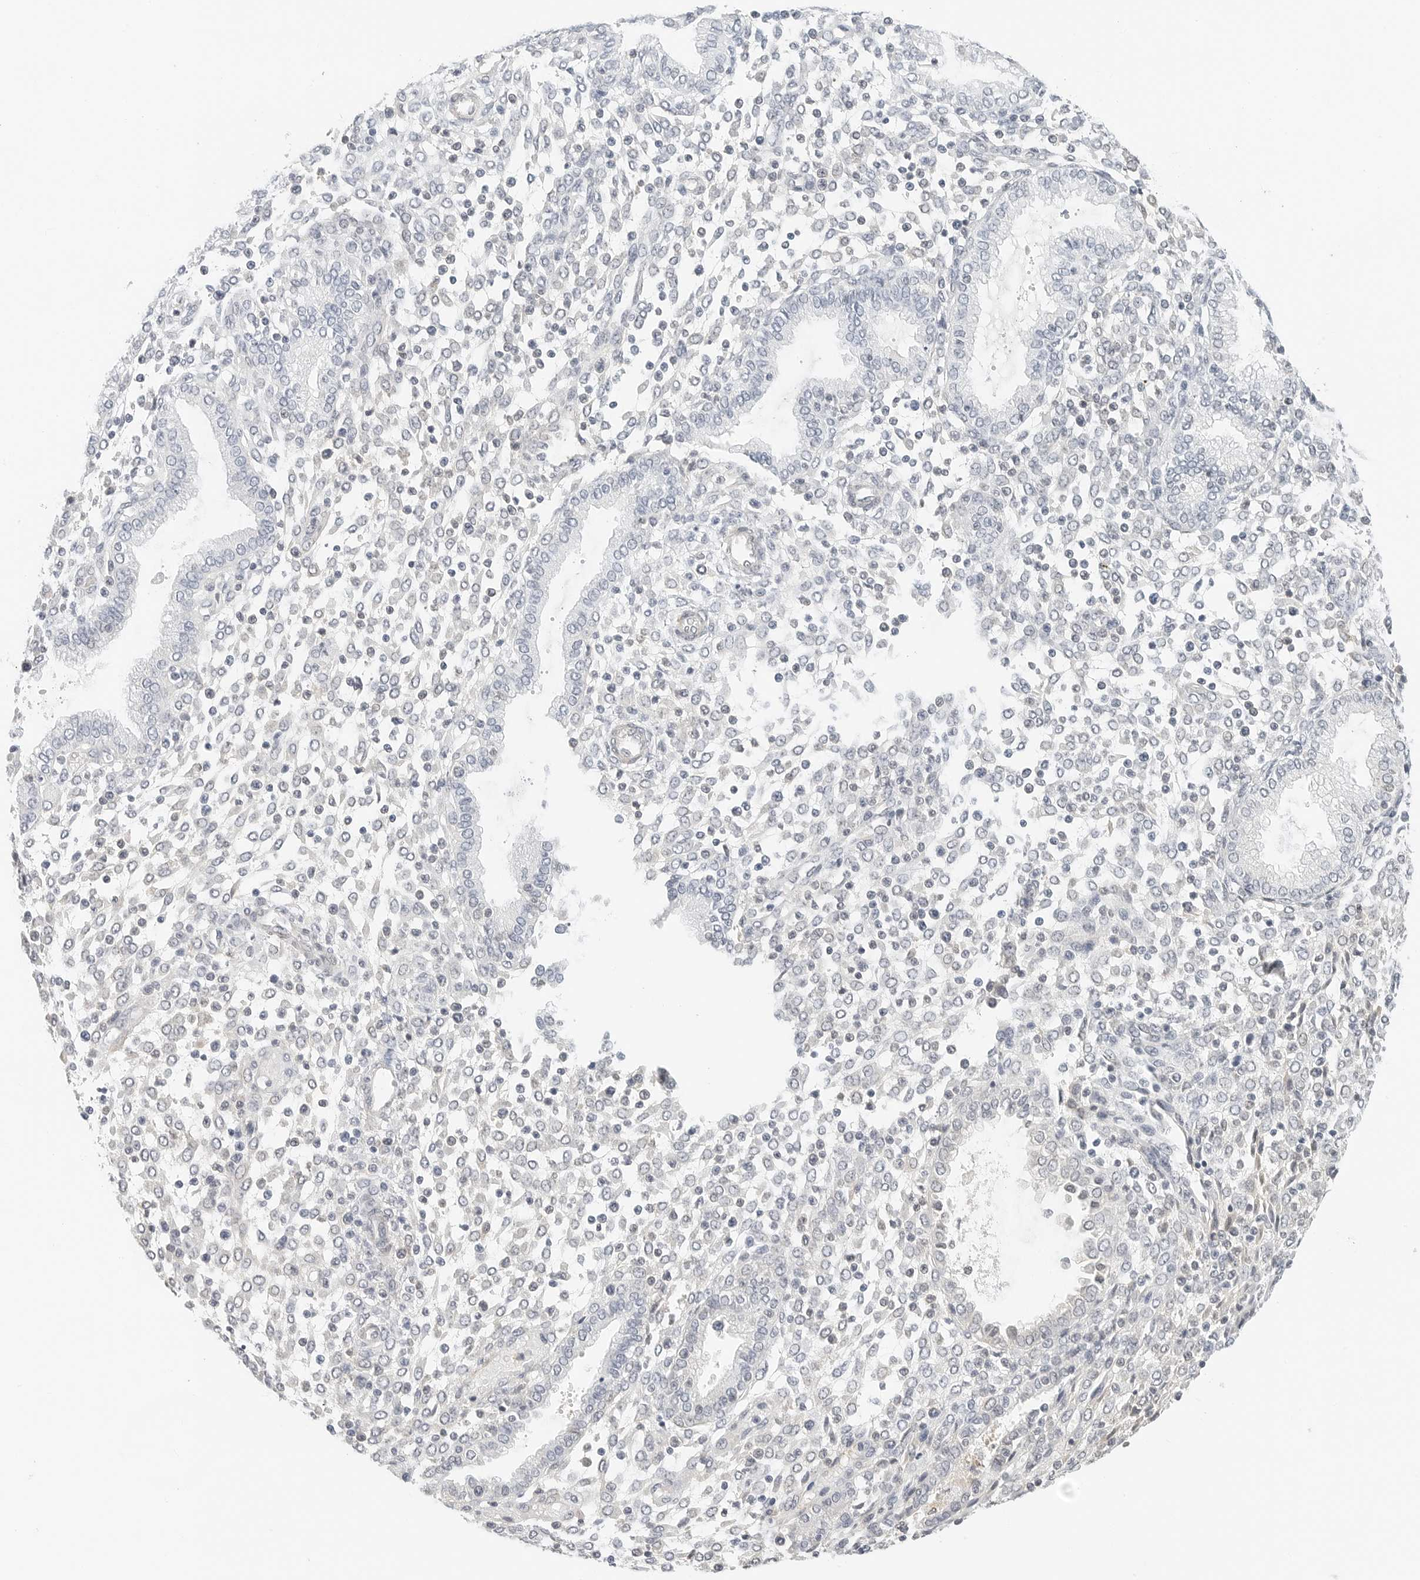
{"staining": {"intensity": "negative", "quantity": "none", "location": "none"}, "tissue": "endometrium", "cell_type": "Cells in endometrial stroma", "image_type": "normal", "snomed": [{"axis": "morphology", "description": "Normal tissue, NOS"}, {"axis": "topography", "description": "Endometrium"}], "caption": "IHC photomicrograph of normal endometrium: human endometrium stained with DAB (3,3'-diaminobenzidine) displays no significant protein positivity in cells in endometrial stroma.", "gene": "PKDCC", "patient": {"sex": "female", "age": 53}}